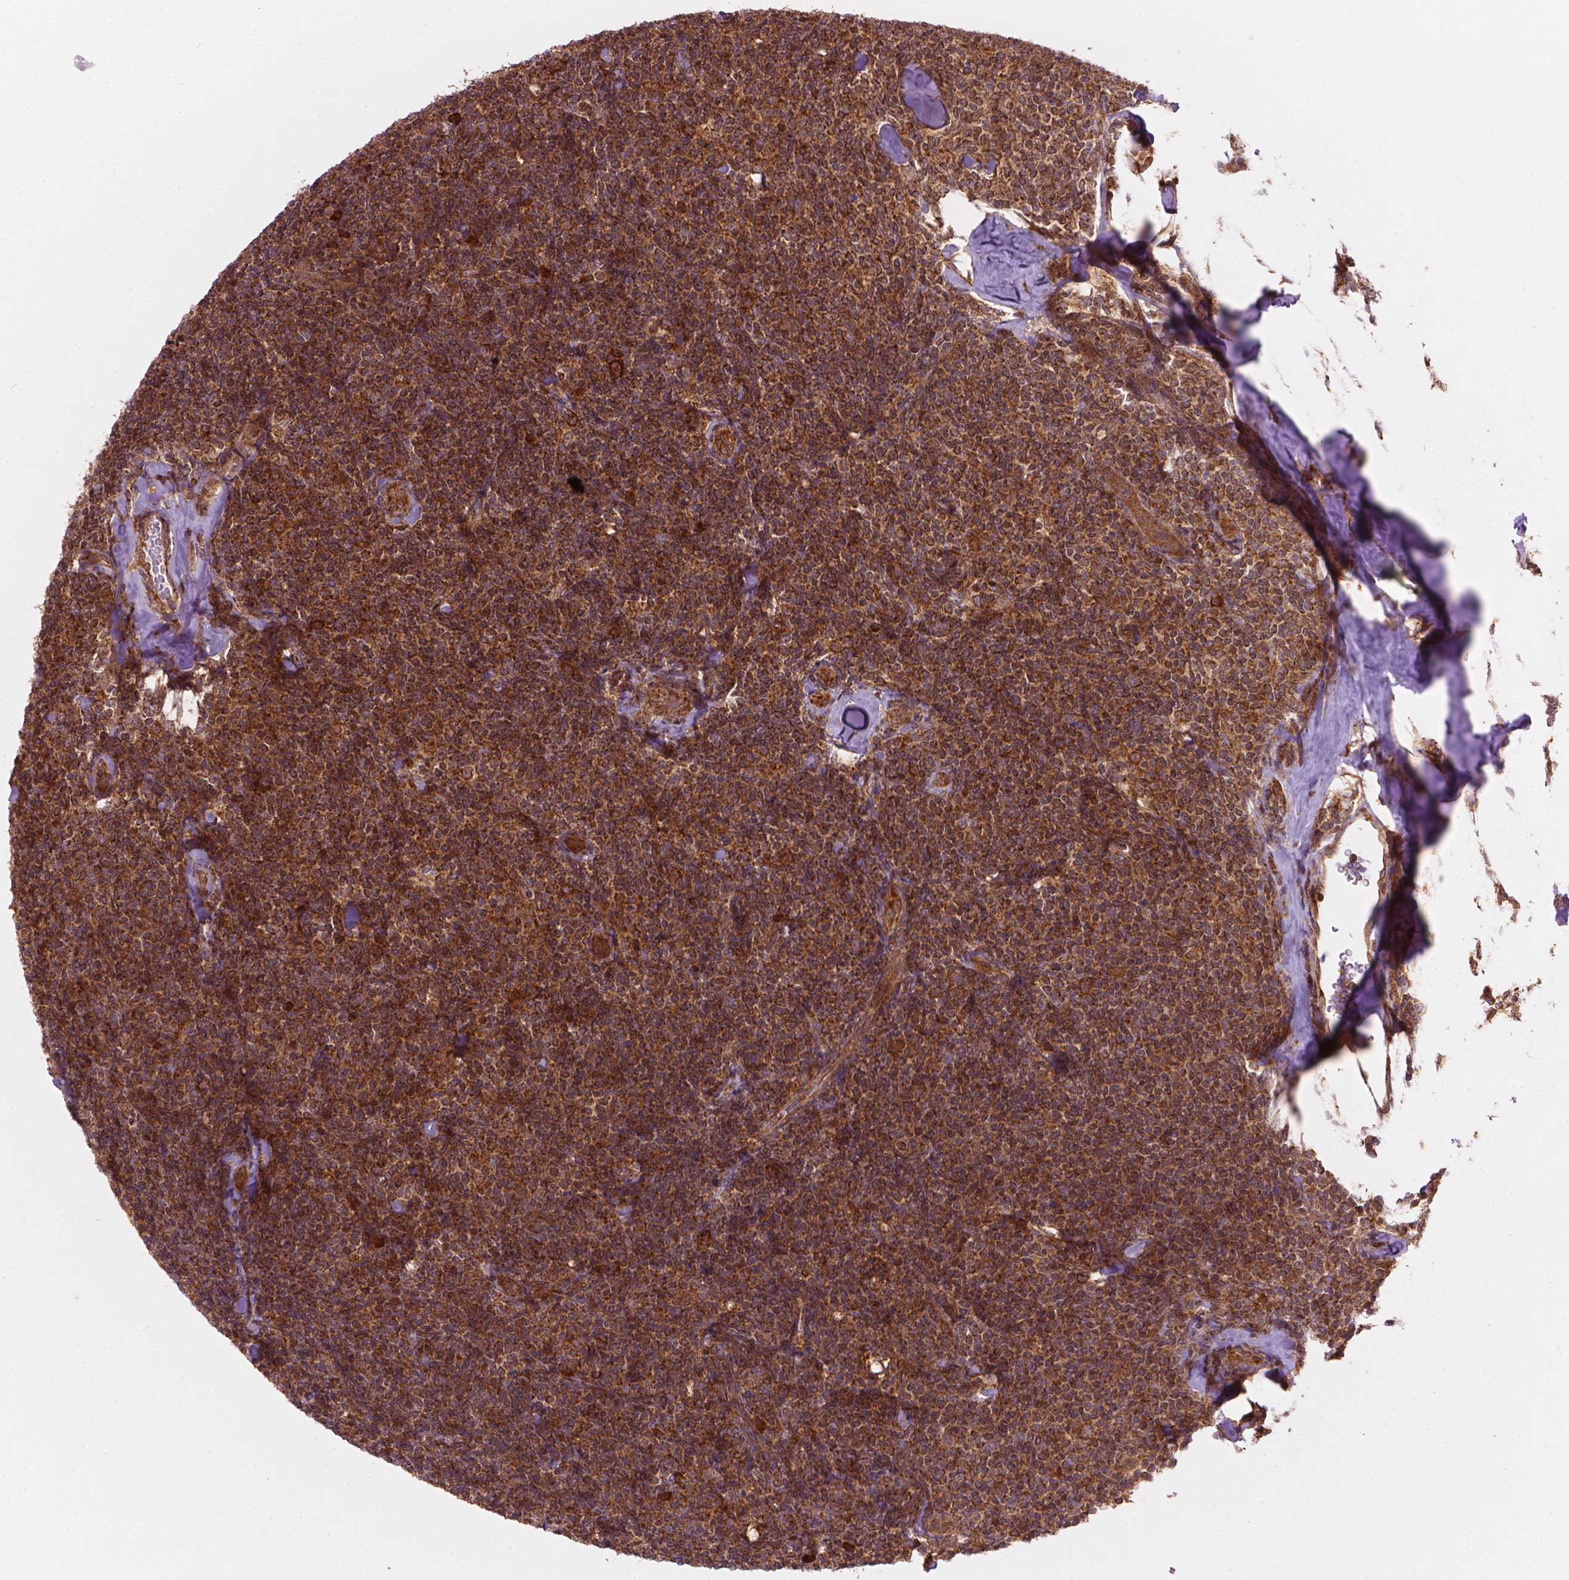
{"staining": {"intensity": "strong", "quantity": ">75%", "location": "cytoplasmic/membranous"}, "tissue": "lymphoma", "cell_type": "Tumor cells", "image_type": "cancer", "snomed": [{"axis": "morphology", "description": "Malignant lymphoma, non-Hodgkin's type, Low grade"}, {"axis": "topography", "description": "Lymph node"}], "caption": "Brown immunohistochemical staining in human malignant lymphoma, non-Hodgkin's type (low-grade) exhibits strong cytoplasmic/membranous positivity in approximately >75% of tumor cells.", "gene": "VARS2", "patient": {"sex": "female", "age": 56}}